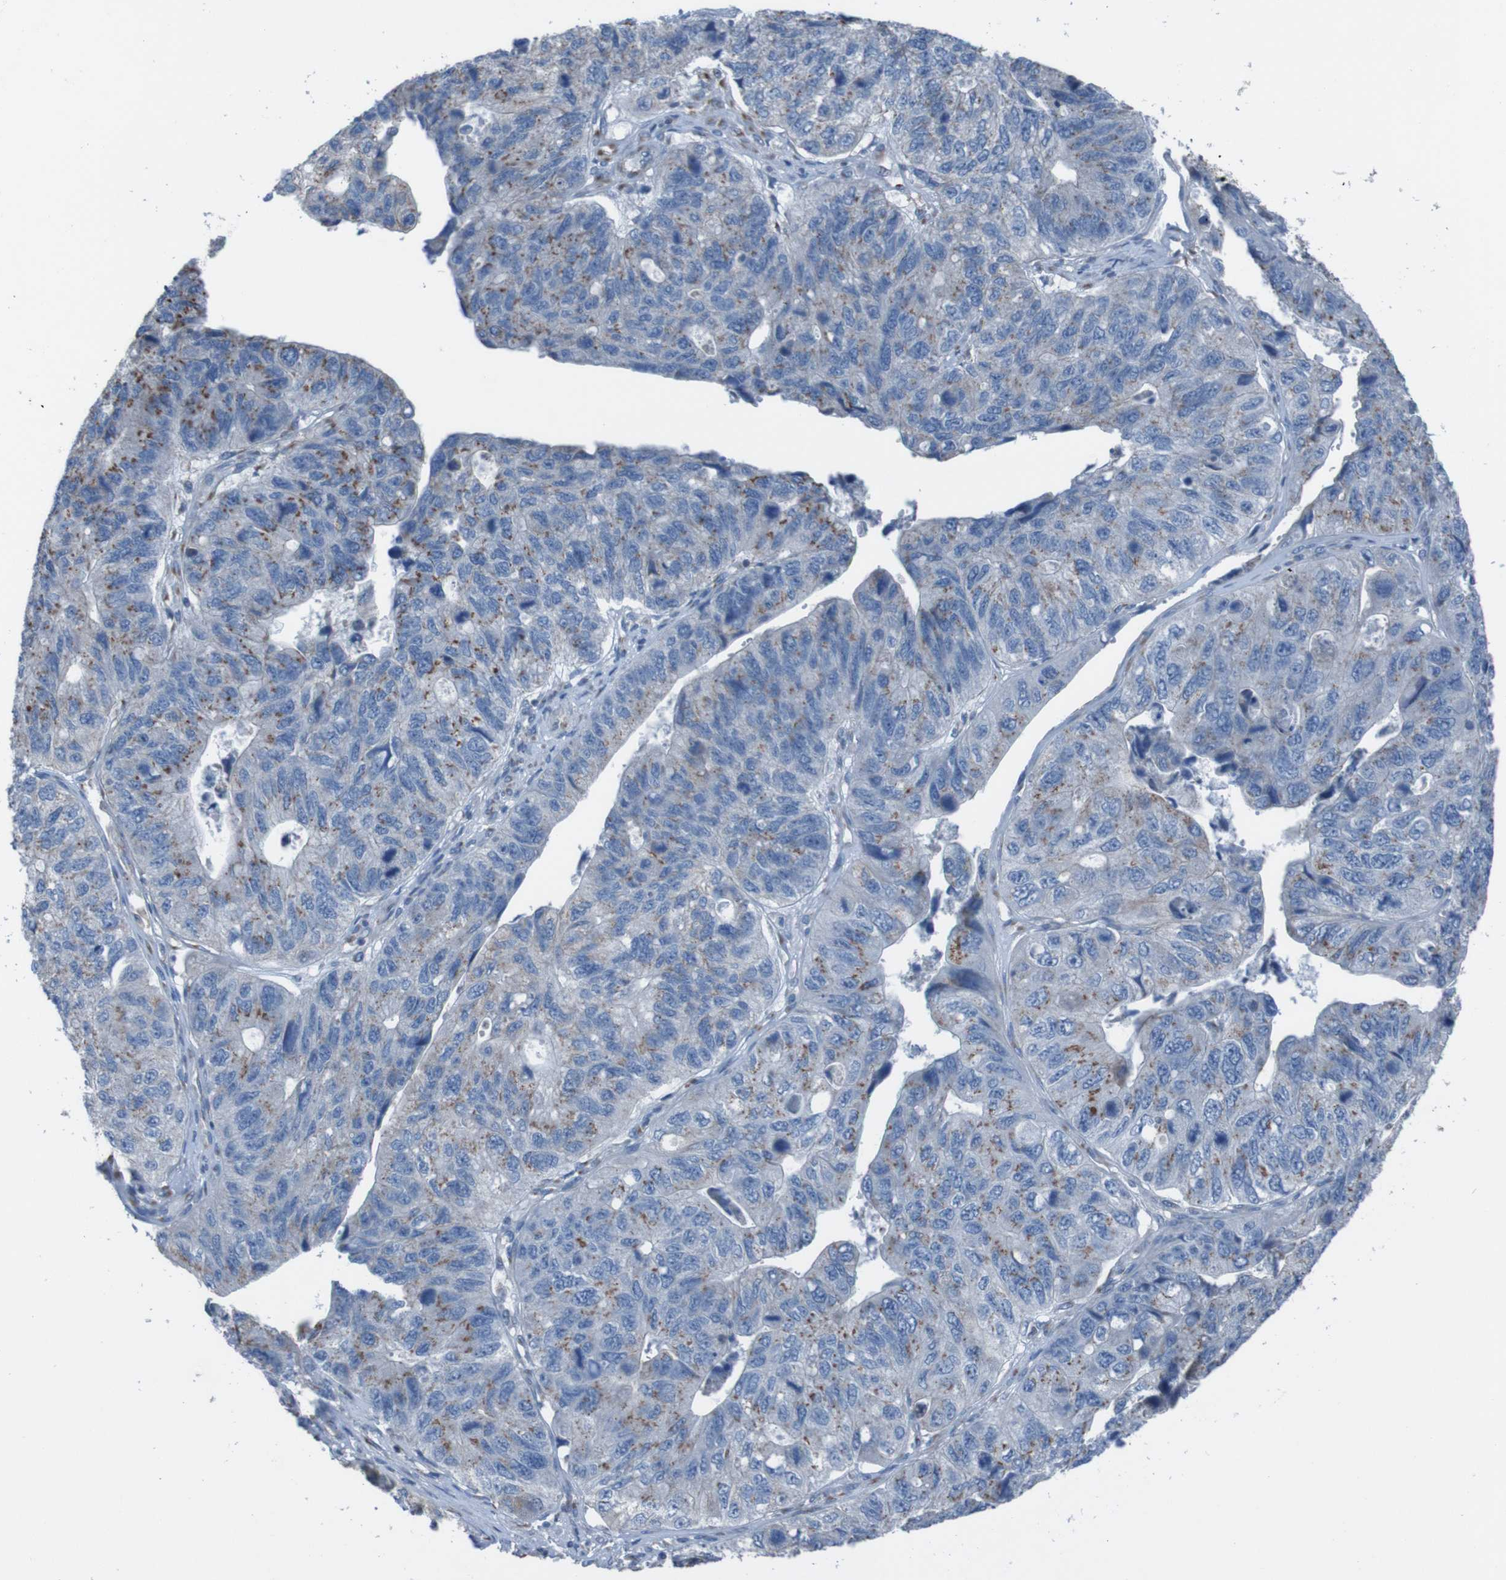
{"staining": {"intensity": "moderate", "quantity": "25%-75%", "location": "cytoplasmic/membranous"}, "tissue": "stomach cancer", "cell_type": "Tumor cells", "image_type": "cancer", "snomed": [{"axis": "morphology", "description": "Adenocarcinoma, NOS"}, {"axis": "topography", "description": "Stomach"}], "caption": "Immunohistochemistry micrograph of neoplastic tissue: stomach cancer stained using immunohistochemistry exhibits medium levels of moderate protein expression localized specifically in the cytoplasmic/membranous of tumor cells, appearing as a cytoplasmic/membranous brown color.", "gene": "MINAR1", "patient": {"sex": "male", "age": 59}}